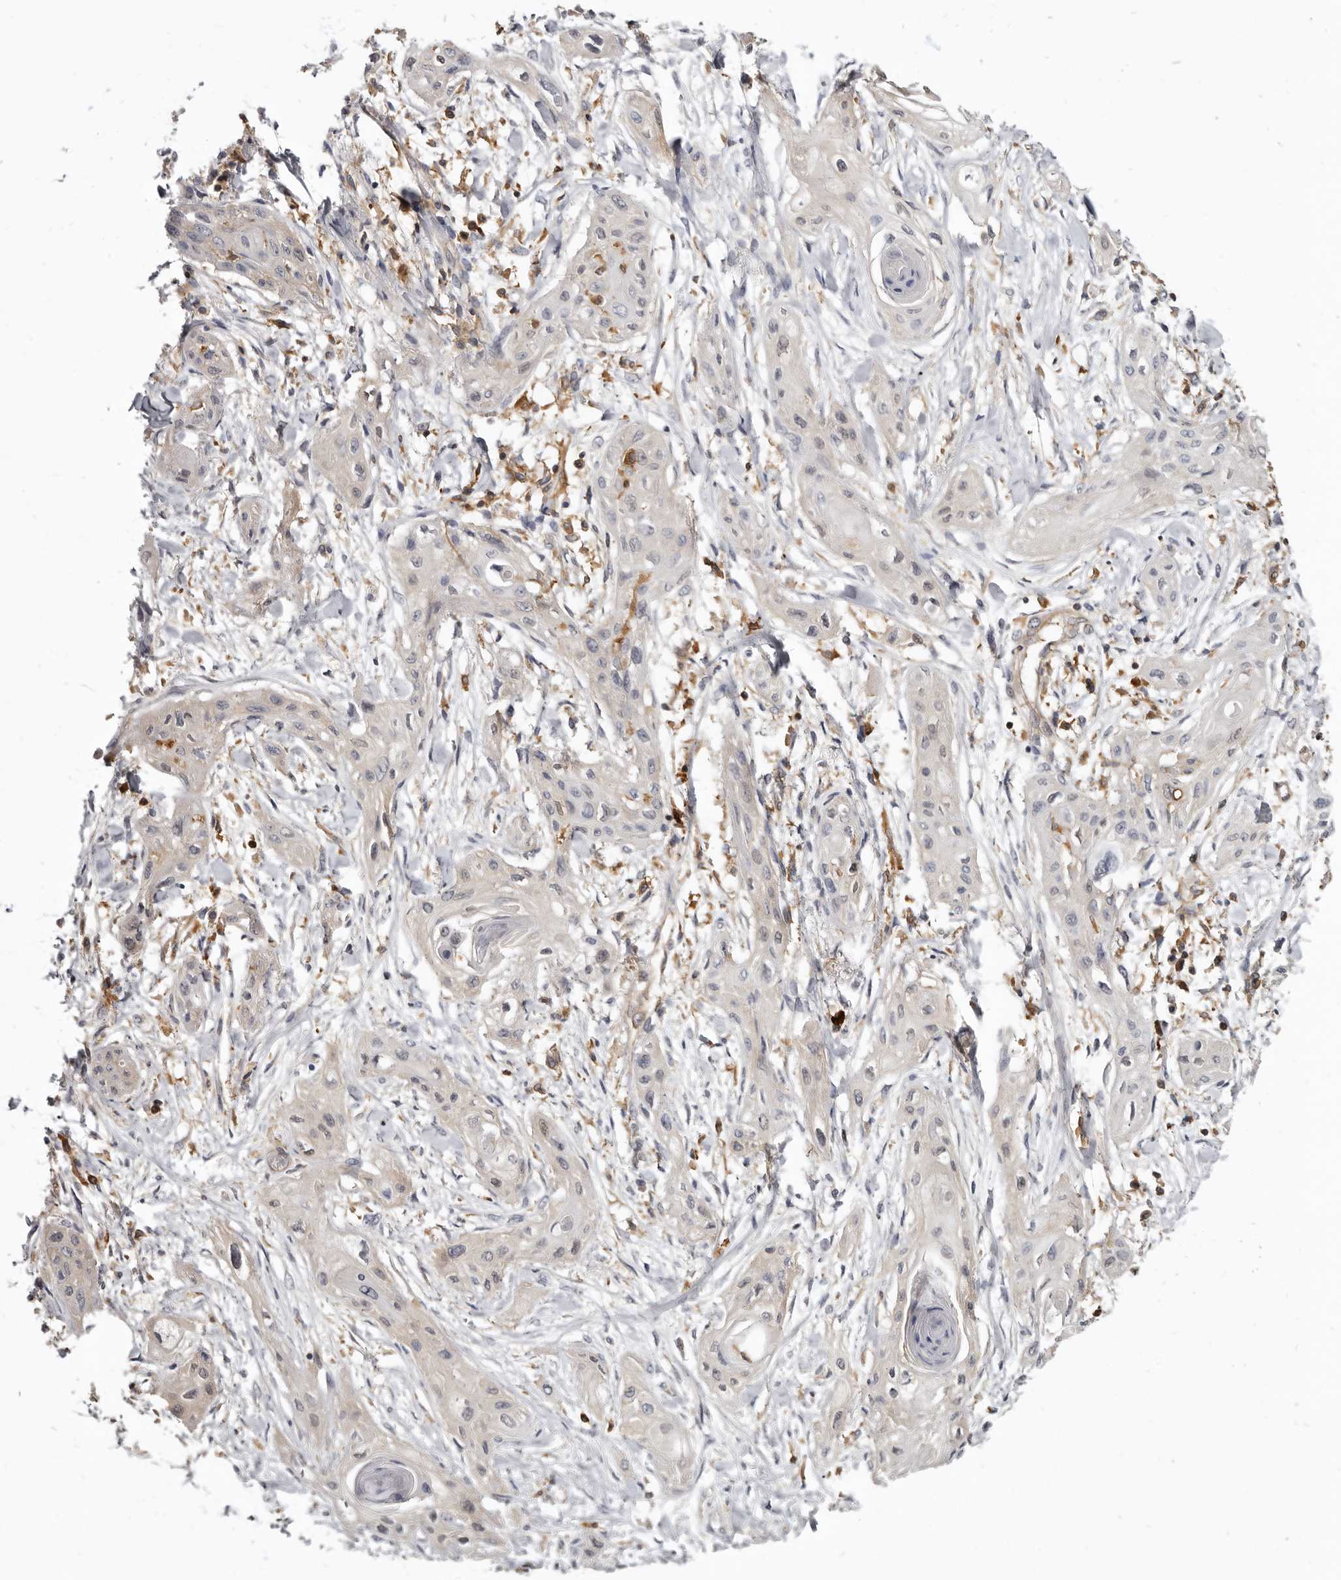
{"staining": {"intensity": "negative", "quantity": "none", "location": "none"}, "tissue": "lung cancer", "cell_type": "Tumor cells", "image_type": "cancer", "snomed": [{"axis": "morphology", "description": "Squamous cell carcinoma, NOS"}, {"axis": "topography", "description": "Lung"}], "caption": "The image reveals no staining of tumor cells in squamous cell carcinoma (lung).", "gene": "CBL", "patient": {"sex": "female", "age": 47}}